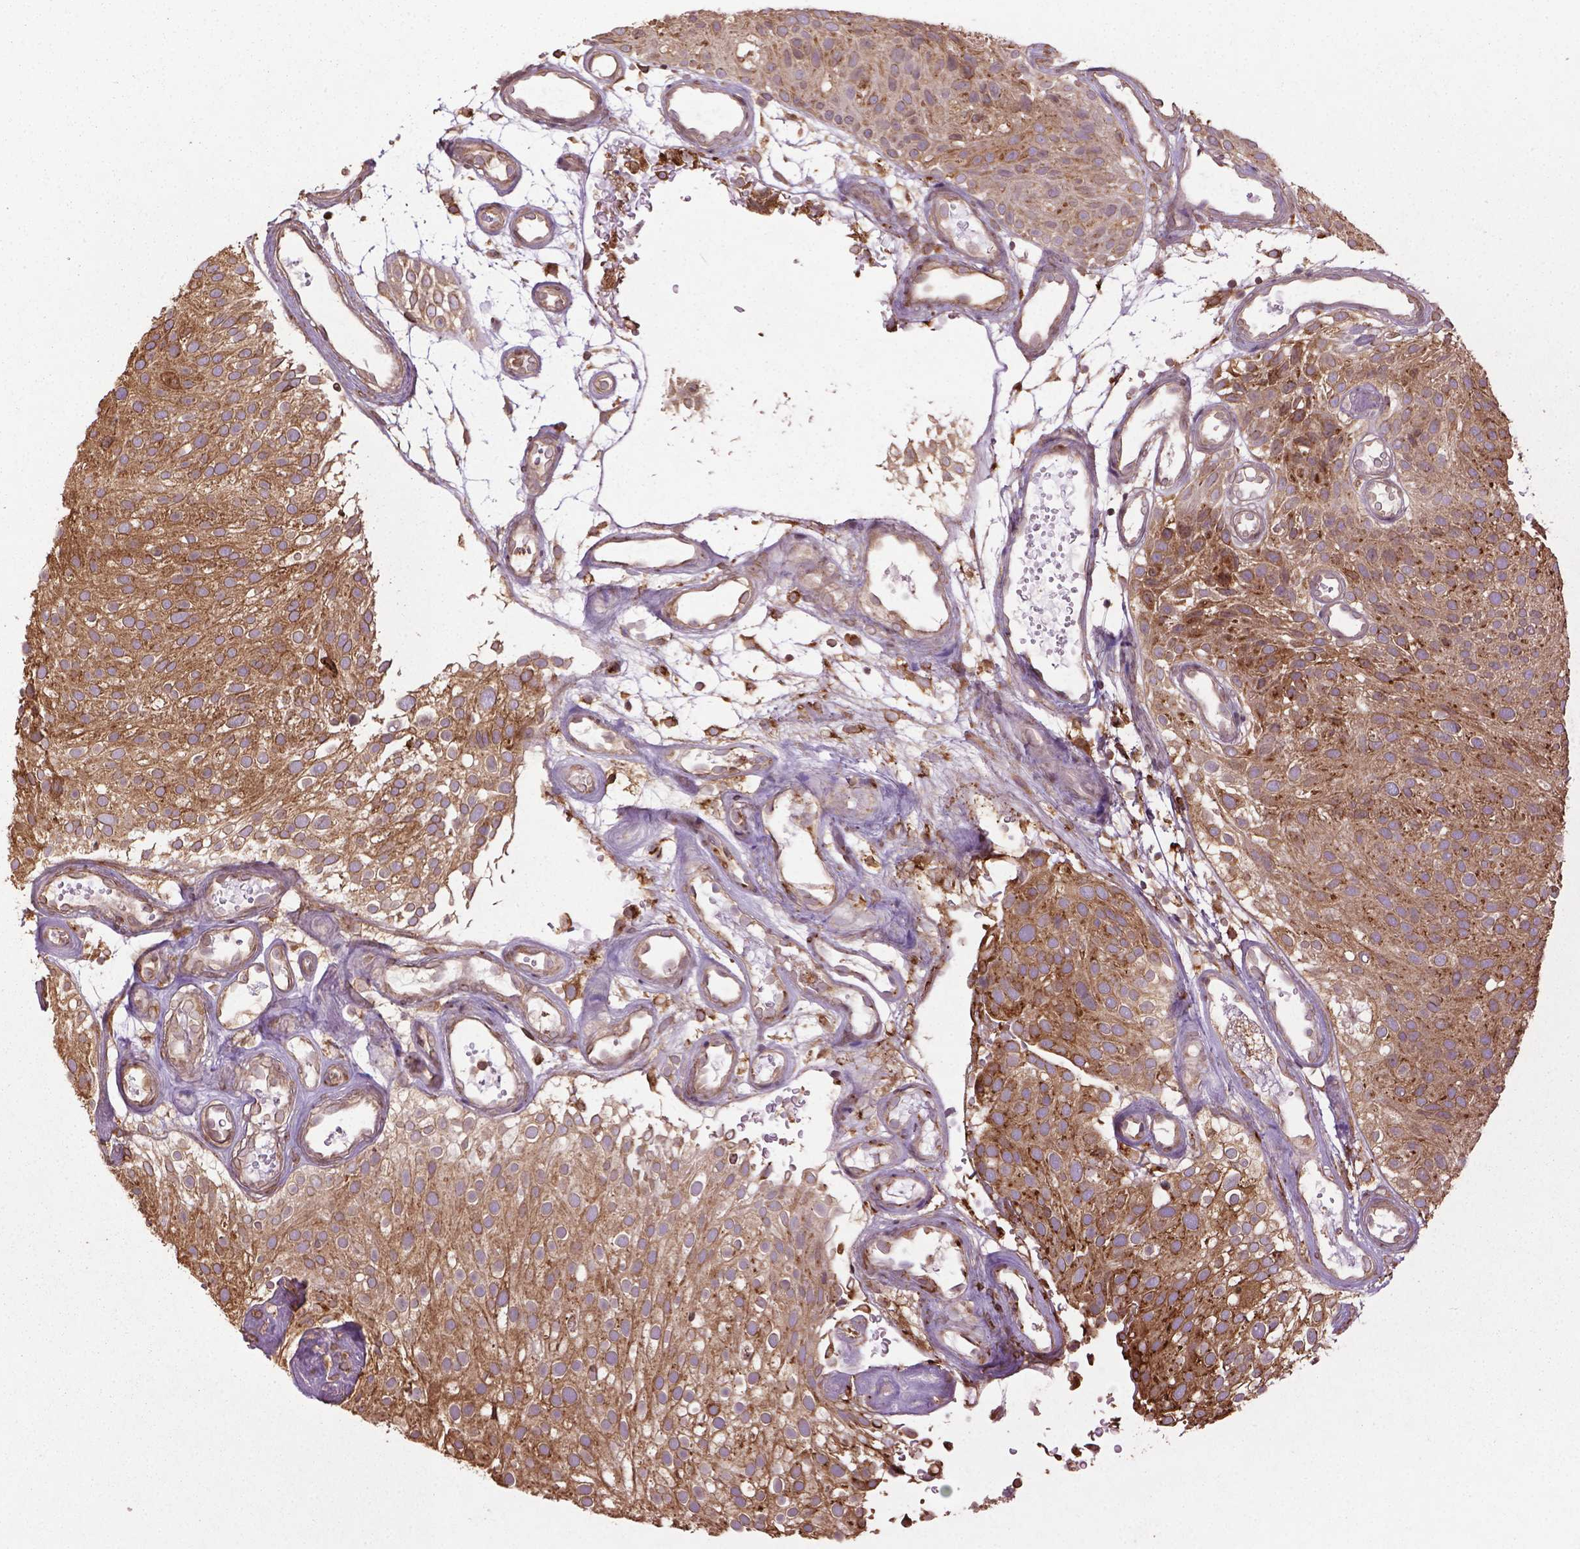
{"staining": {"intensity": "moderate", "quantity": ">75%", "location": "cytoplasmic/membranous"}, "tissue": "urothelial cancer", "cell_type": "Tumor cells", "image_type": "cancer", "snomed": [{"axis": "morphology", "description": "Urothelial carcinoma, Low grade"}, {"axis": "topography", "description": "Urinary bladder"}], "caption": "An IHC histopathology image of tumor tissue is shown. Protein staining in brown labels moderate cytoplasmic/membranous positivity in urothelial cancer within tumor cells. (DAB = brown stain, brightfield microscopy at high magnification).", "gene": "GAS1", "patient": {"sex": "male", "age": 78}}